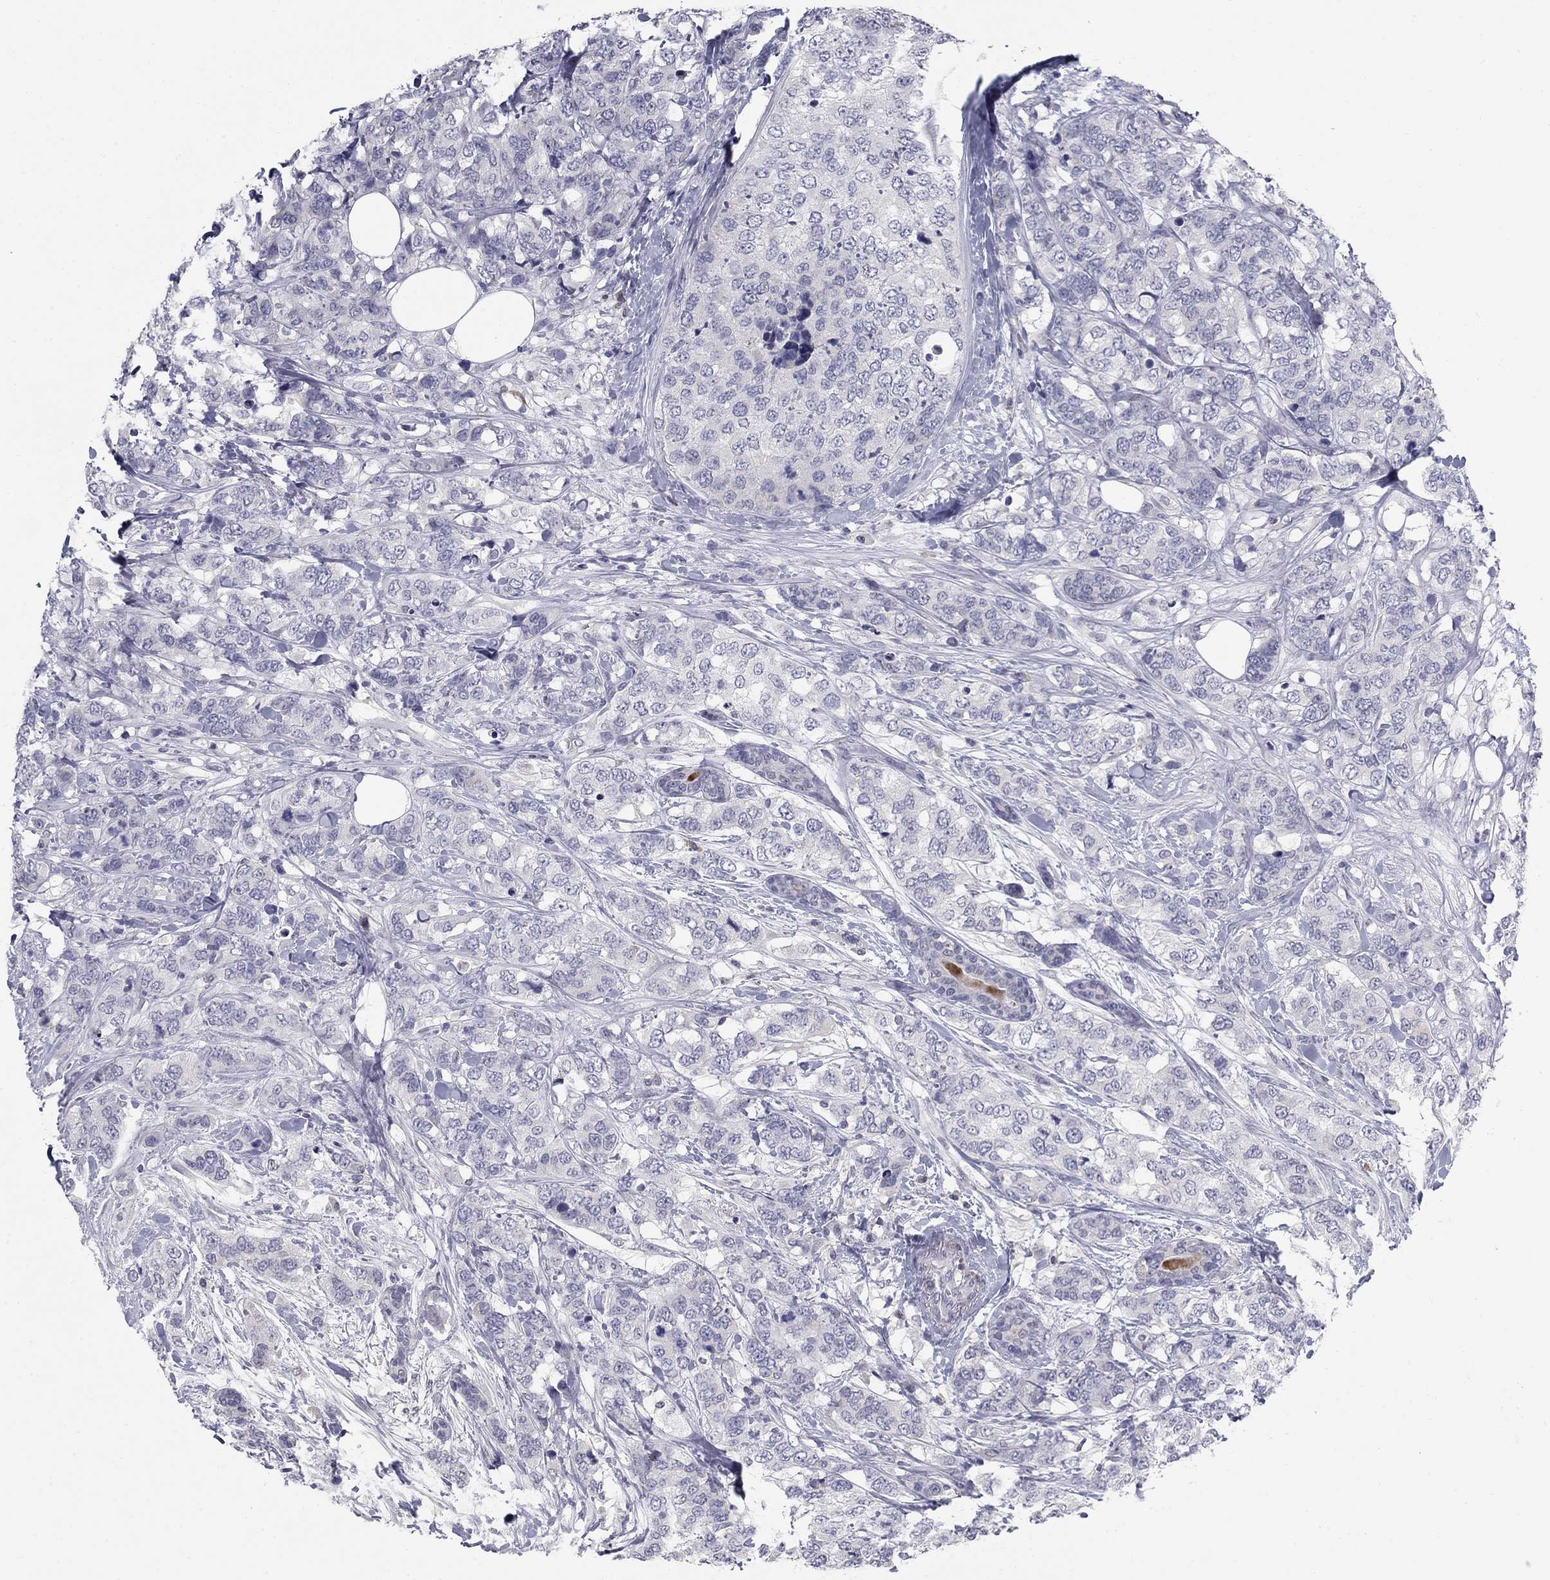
{"staining": {"intensity": "negative", "quantity": "none", "location": "none"}, "tissue": "breast cancer", "cell_type": "Tumor cells", "image_type": "cancer", "snomed": [{"axis": "morphology", "description": "Lobular carcinoma"}, {"axis": "topography", "description": "Breast"}], "caption": "This is an immunohistochemistry photomicrograph of breast cancer (lobular carcinoma). There is no expression in tumor cells.", "gene": "NTRK2", "patient": {"sex": "female", "age": 59}}